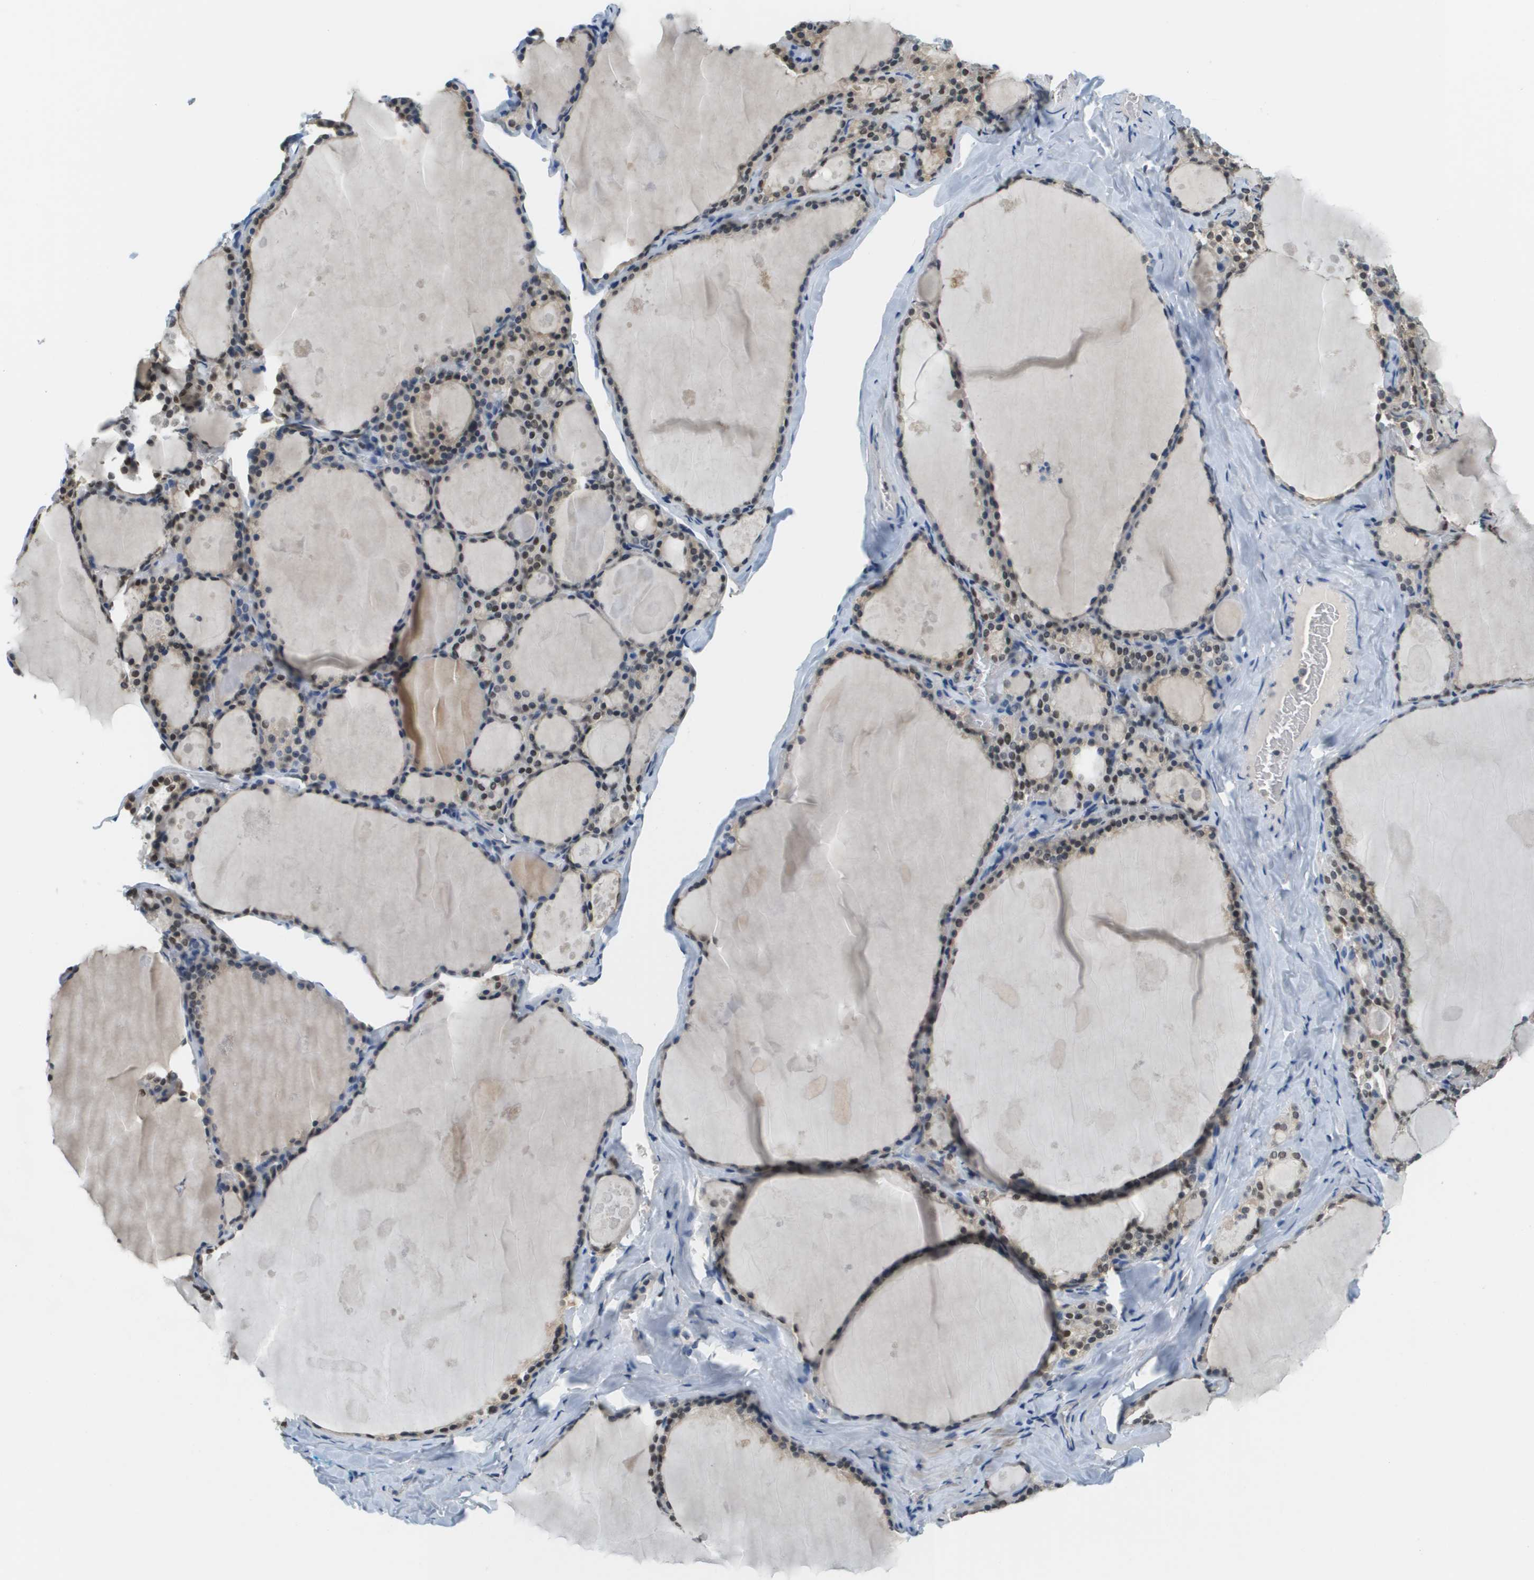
{"staining": {"intensity": "moderate", "quantity": ">75%", "location": "nuclear"}, "tissue": "thyroid gland", "cell_type": "Glandular cells", "image_type": "normal", "snomed": [{"axis": "morphology", "description": "Normal tissue, NOS"}, {"axis": "topography", "description": "Thyroid gland"}], "caption": "Human thyroid gland stained with a brown dye shows moderate nuclear positive staining in approximately >75% of glandular cells.", "gene": "CBX5", "patient": {"sex": "male", "age": 56}}